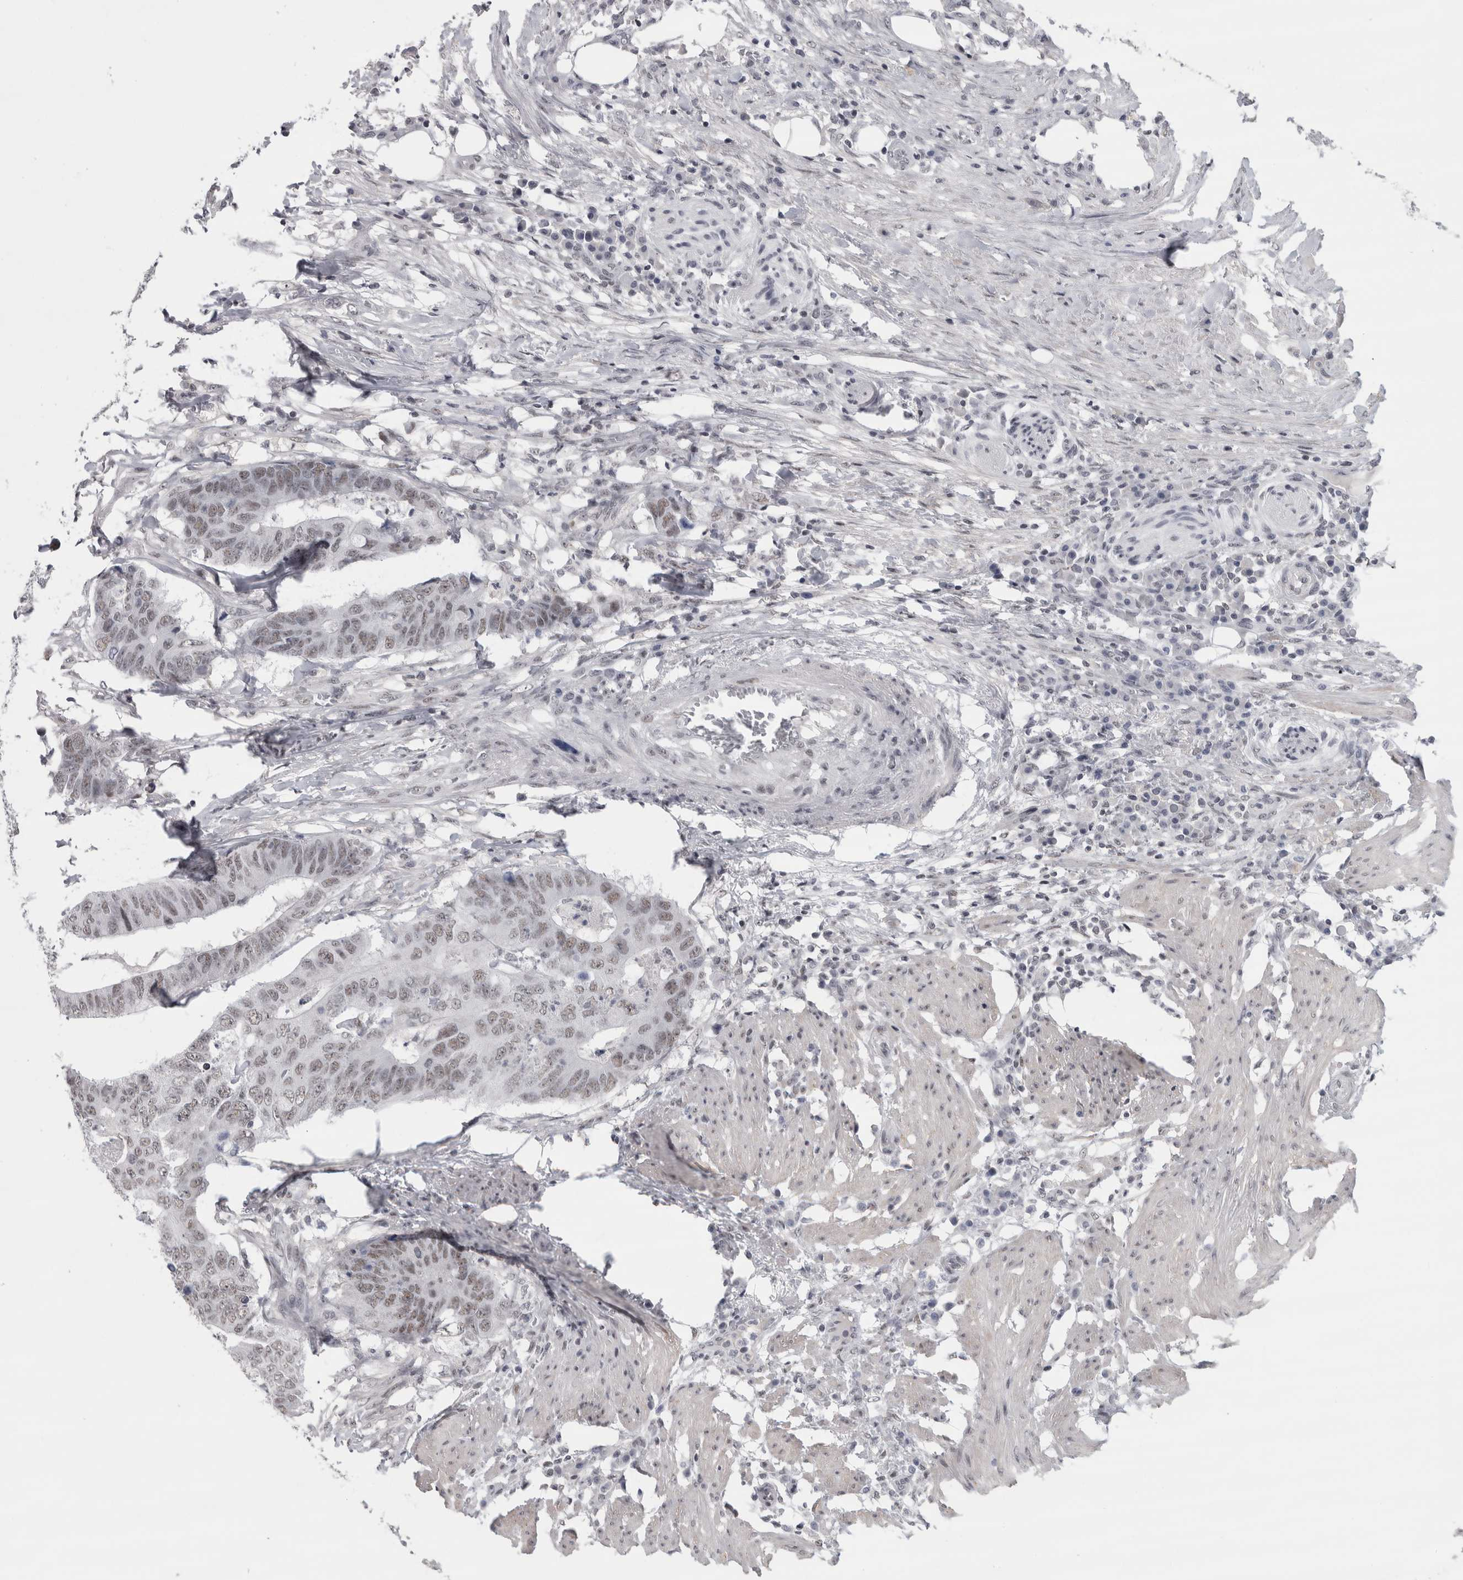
{"staining": {"intensity": "weak", "quantity": ">75%", "location": "nuclear"}, "tissue": "colorectal cancer", "cell_type": "Tumor cells", "image_type": "cancer", "snomed": [{"axis": "morphology", "description": "Adenocarcinoma, NOS"}, {"axis": "topography", "description": "Colon"}], "caption": "About >75% of tumor cells in colorectal adenocarcinoma reveal weak nuclear protein expression as visualized by brown immunohistochemical staining.", "gene": "ARID4B", "patient": {"sex": "male", "age": 56}}